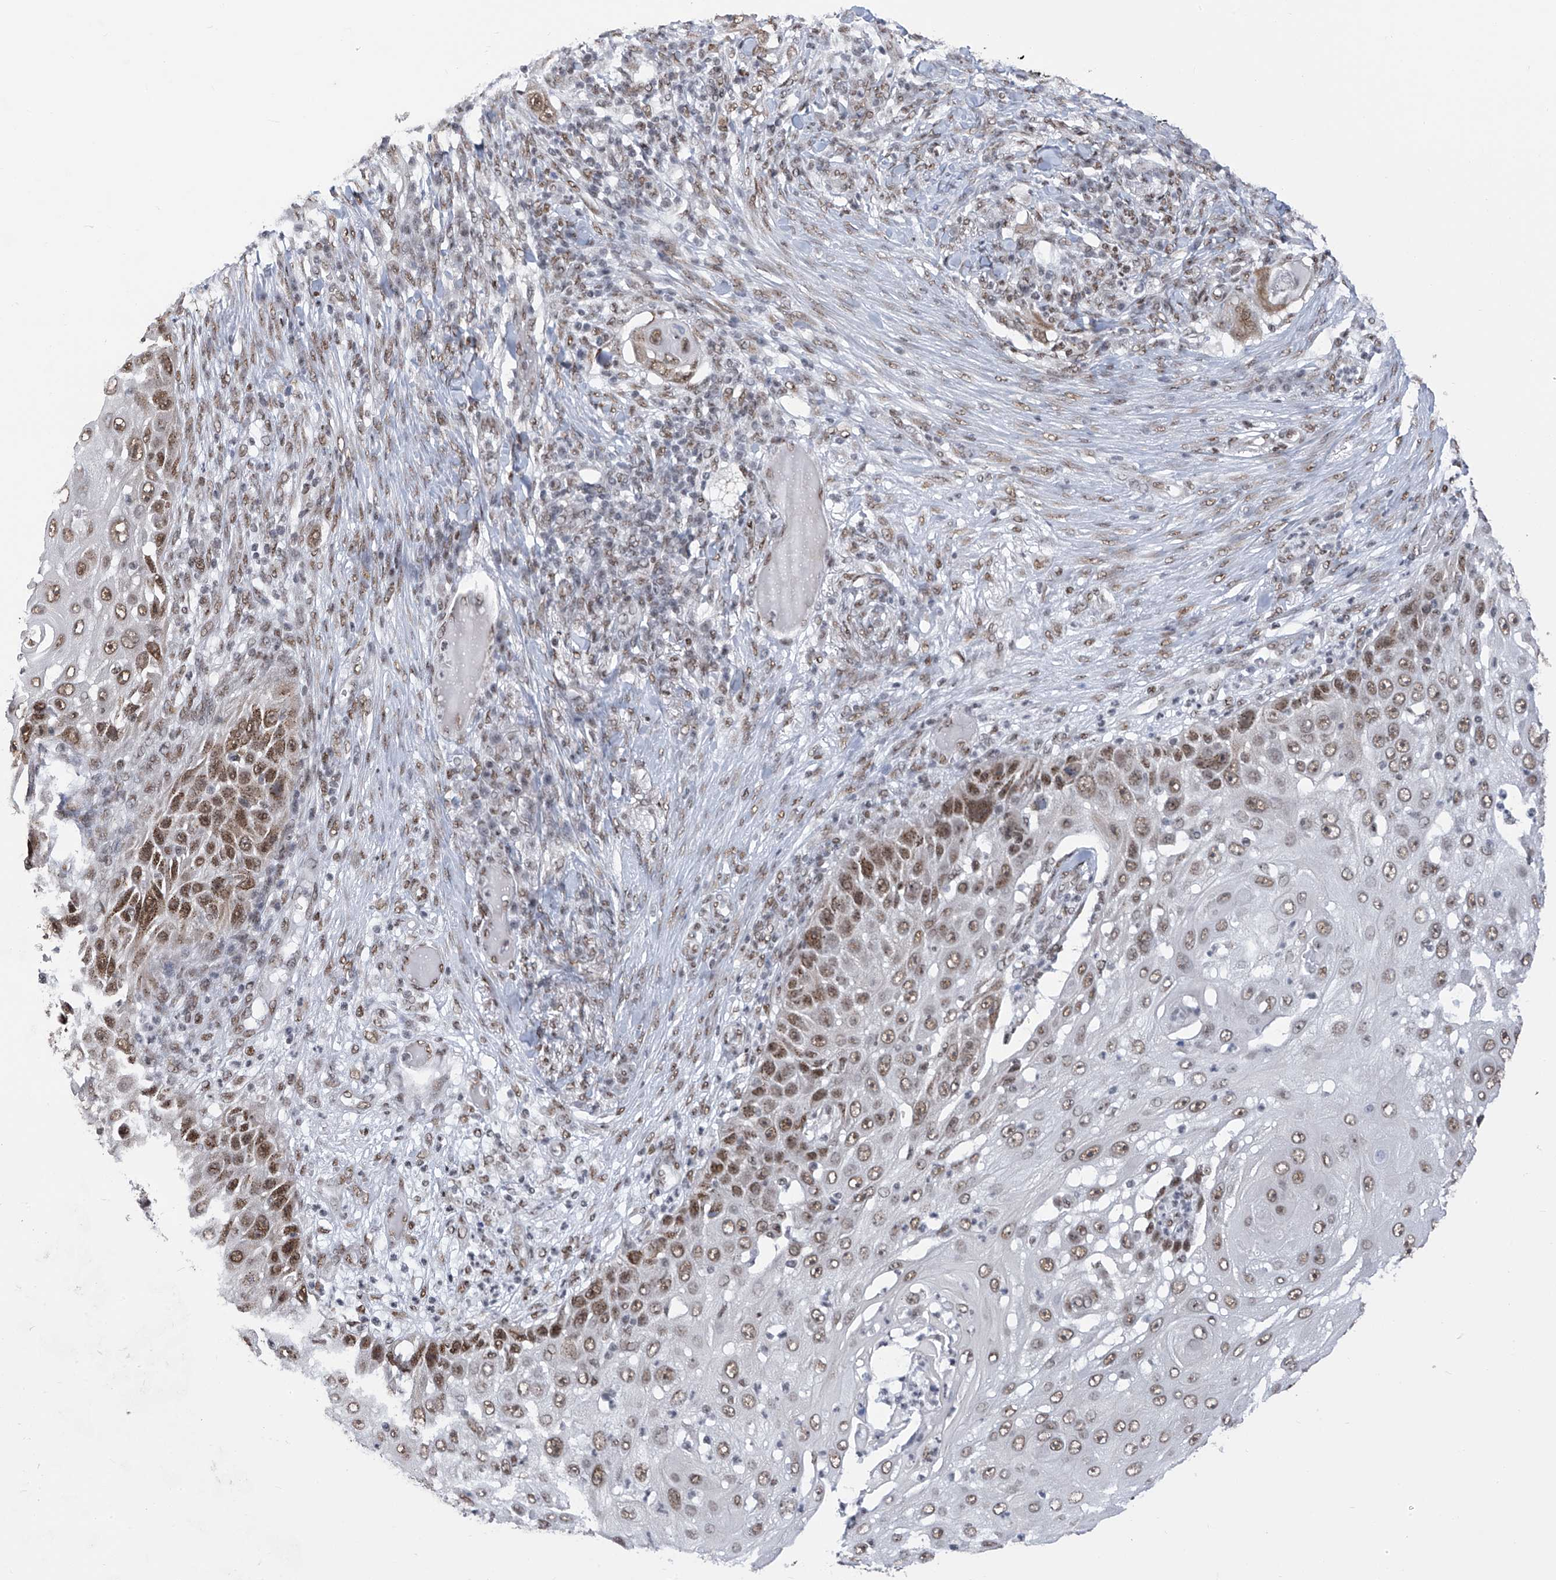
{"staining": {"intensity": "moderate", "quantity": ">75%", "location": "nuclear"}, "tissue": "skin cancer", "cell_type": "Tumor cells", "image_type": "cancer", "snomed": [{"axis": "morphology", "description": "Squamous cell carcinoma, NOS"}, {"axis": "topography", "description": "Skin"}], "caption": "Tumor cells reveal medium levels of moderate nuclear staining in approximately >75% of cells in human squamous cell carcinoma (skin).", "gene": "APLF", "patient": {"sex": "female", "age": 44}}